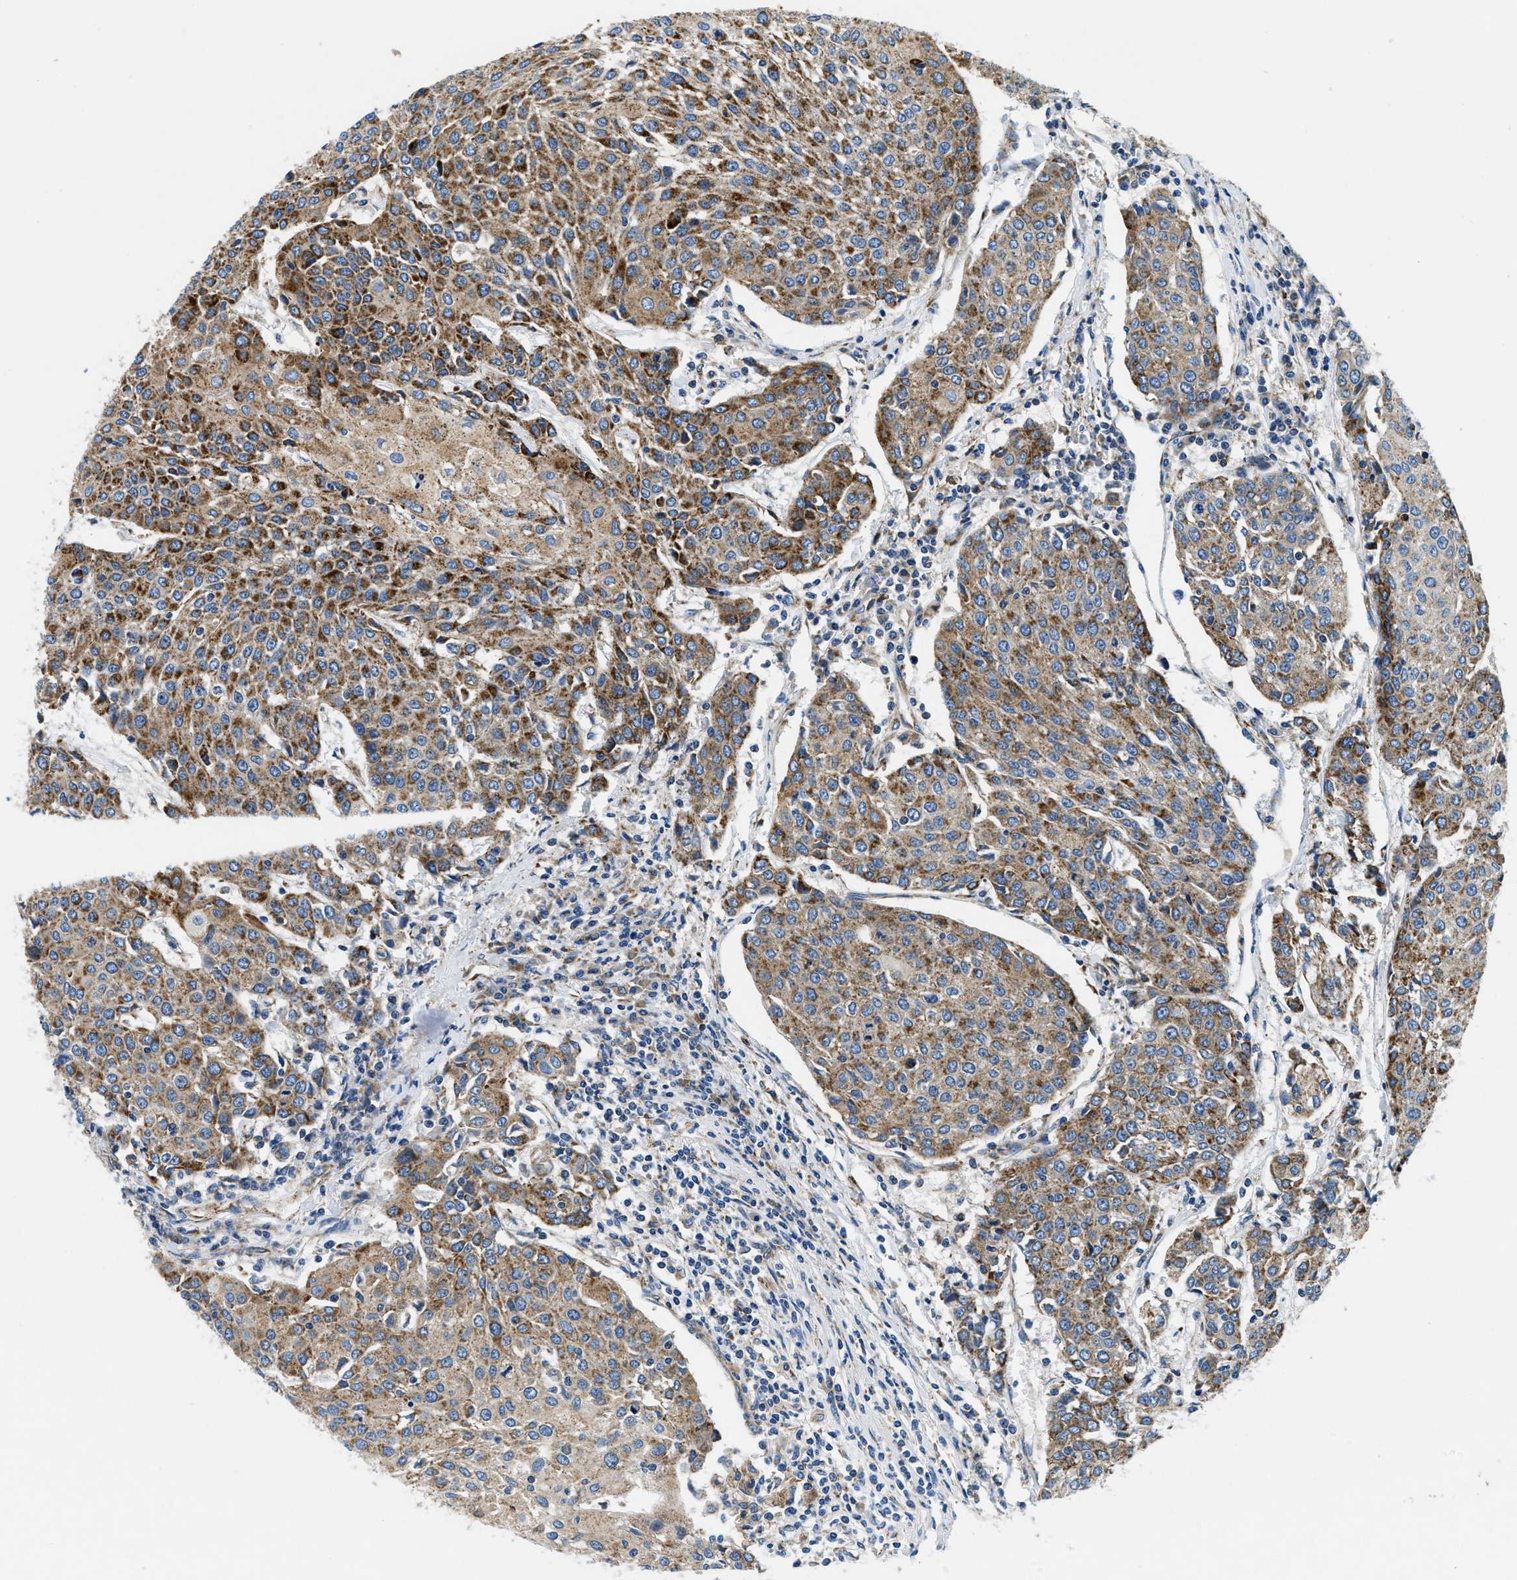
{"staining": {"intensity": "moderate", "quantity": ">75%", "location": "cytoplasmic/membranous"}, "tissue": "urothelial cancer", "cell_type": "Tumor cells", "image_type": "cancer", "snomed": [{"axis": "morphology", "description": "Urothelial carcinoma, High grade"}, {"axis": "topography", "description": "Urinary bladder"}], "caption": "This is an image of IHC staining of urothelial cancer, which shows moderate staining in the cytoplasmic/membranous of tumor cells.", "gene": "SAMD4B", "patient": {"sex": "female", "age": 85}}